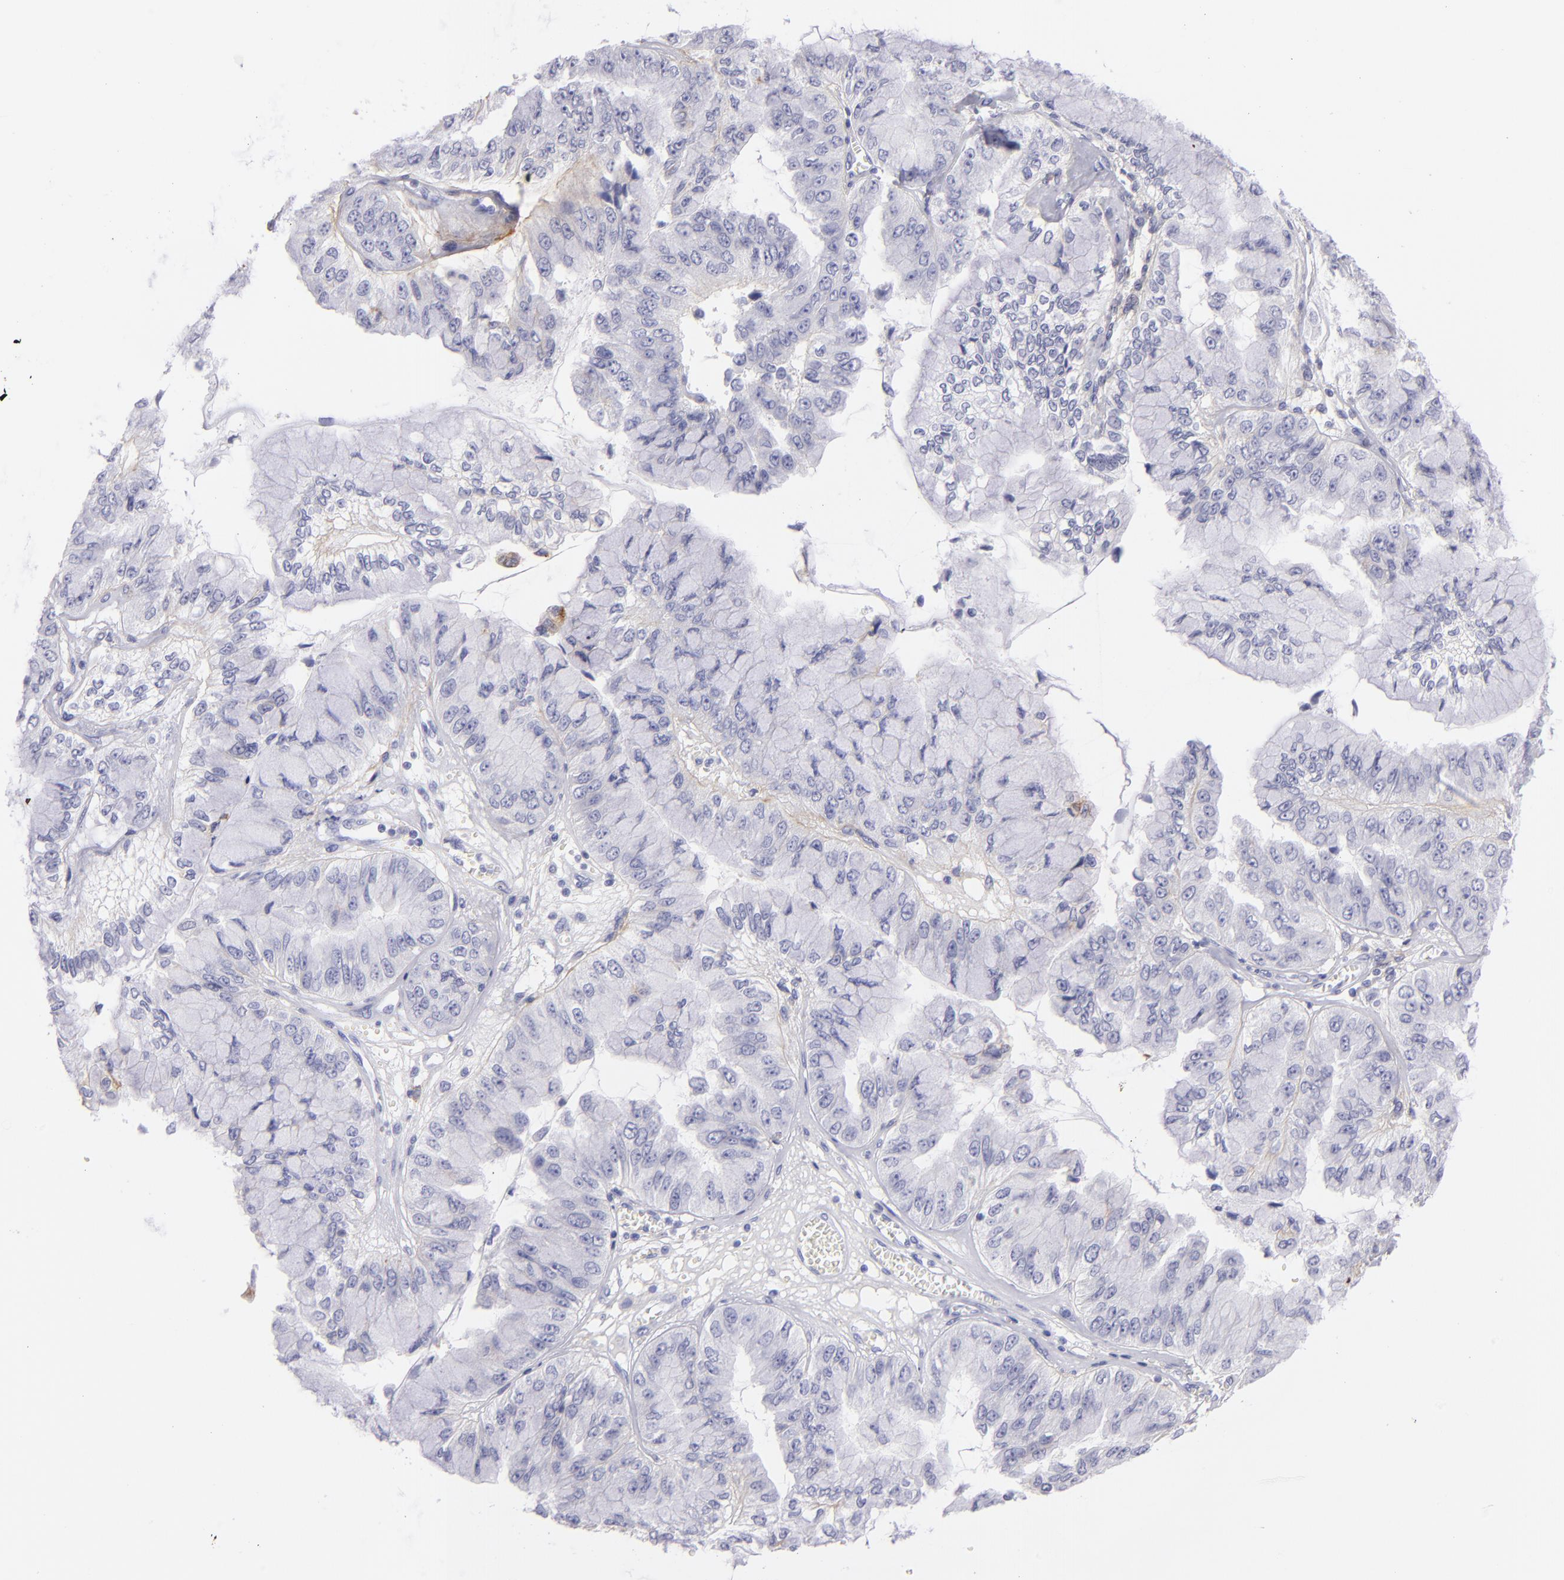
{"staining": {"intensity": "negative", "quantity": "none", "location": "none"}, "tissue": "liver cancer", "cell_type": "Tumor cells", "image_type": "cancer", "snomed": [{"axis": "morphology", "description": "Cholangiocarcinoma"}, {"axis": "topography", "description": "Liver"}], "caption": "Tumor cells are negative for protein expression in human liver cancer.", "gene": "CD82", "patient": {"sex": "female", "age": 79}}